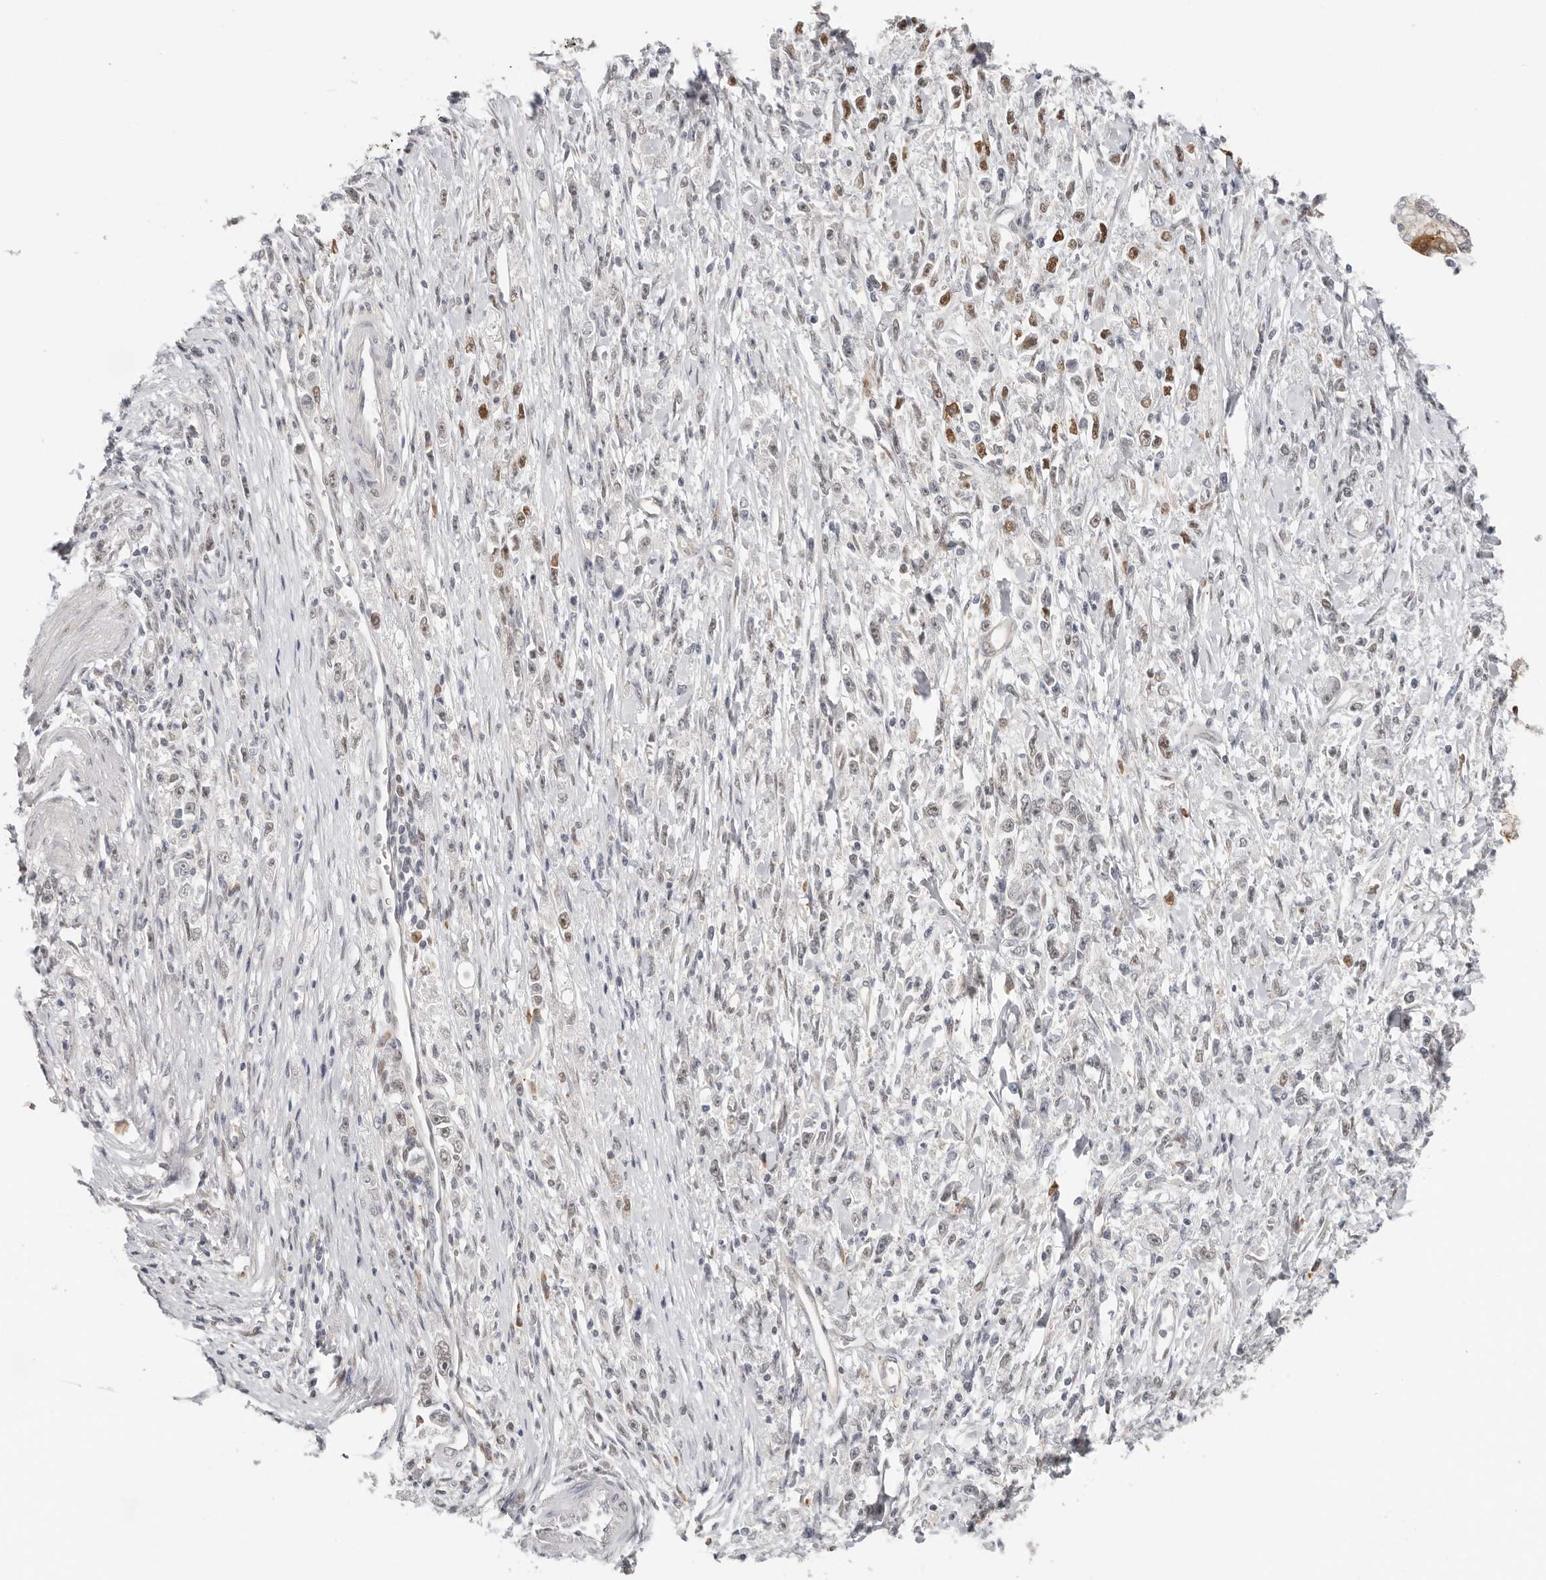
{"staining": {"intensity": "moderate", "quantity": "<25%", "location": "nuclear"}, "tissue": "stomach cancer", "cell_type": "Tumor cells", "image_type": "cancer", "snomed": [{"axis": "morphology", "description": "Adenocarcinoma, NOS"}, {"axis": "topography", "description": "Stomach"}], "caption": "An immunohistochemistry (IHC) photomicrograph of neoplastic tissue is shown. Protein staining in brown highlights moderate nuclear positivity in stomach cancer within tumor cells.", "gene": "LARP7", "patient": {"sex": "female", "age": 59}}